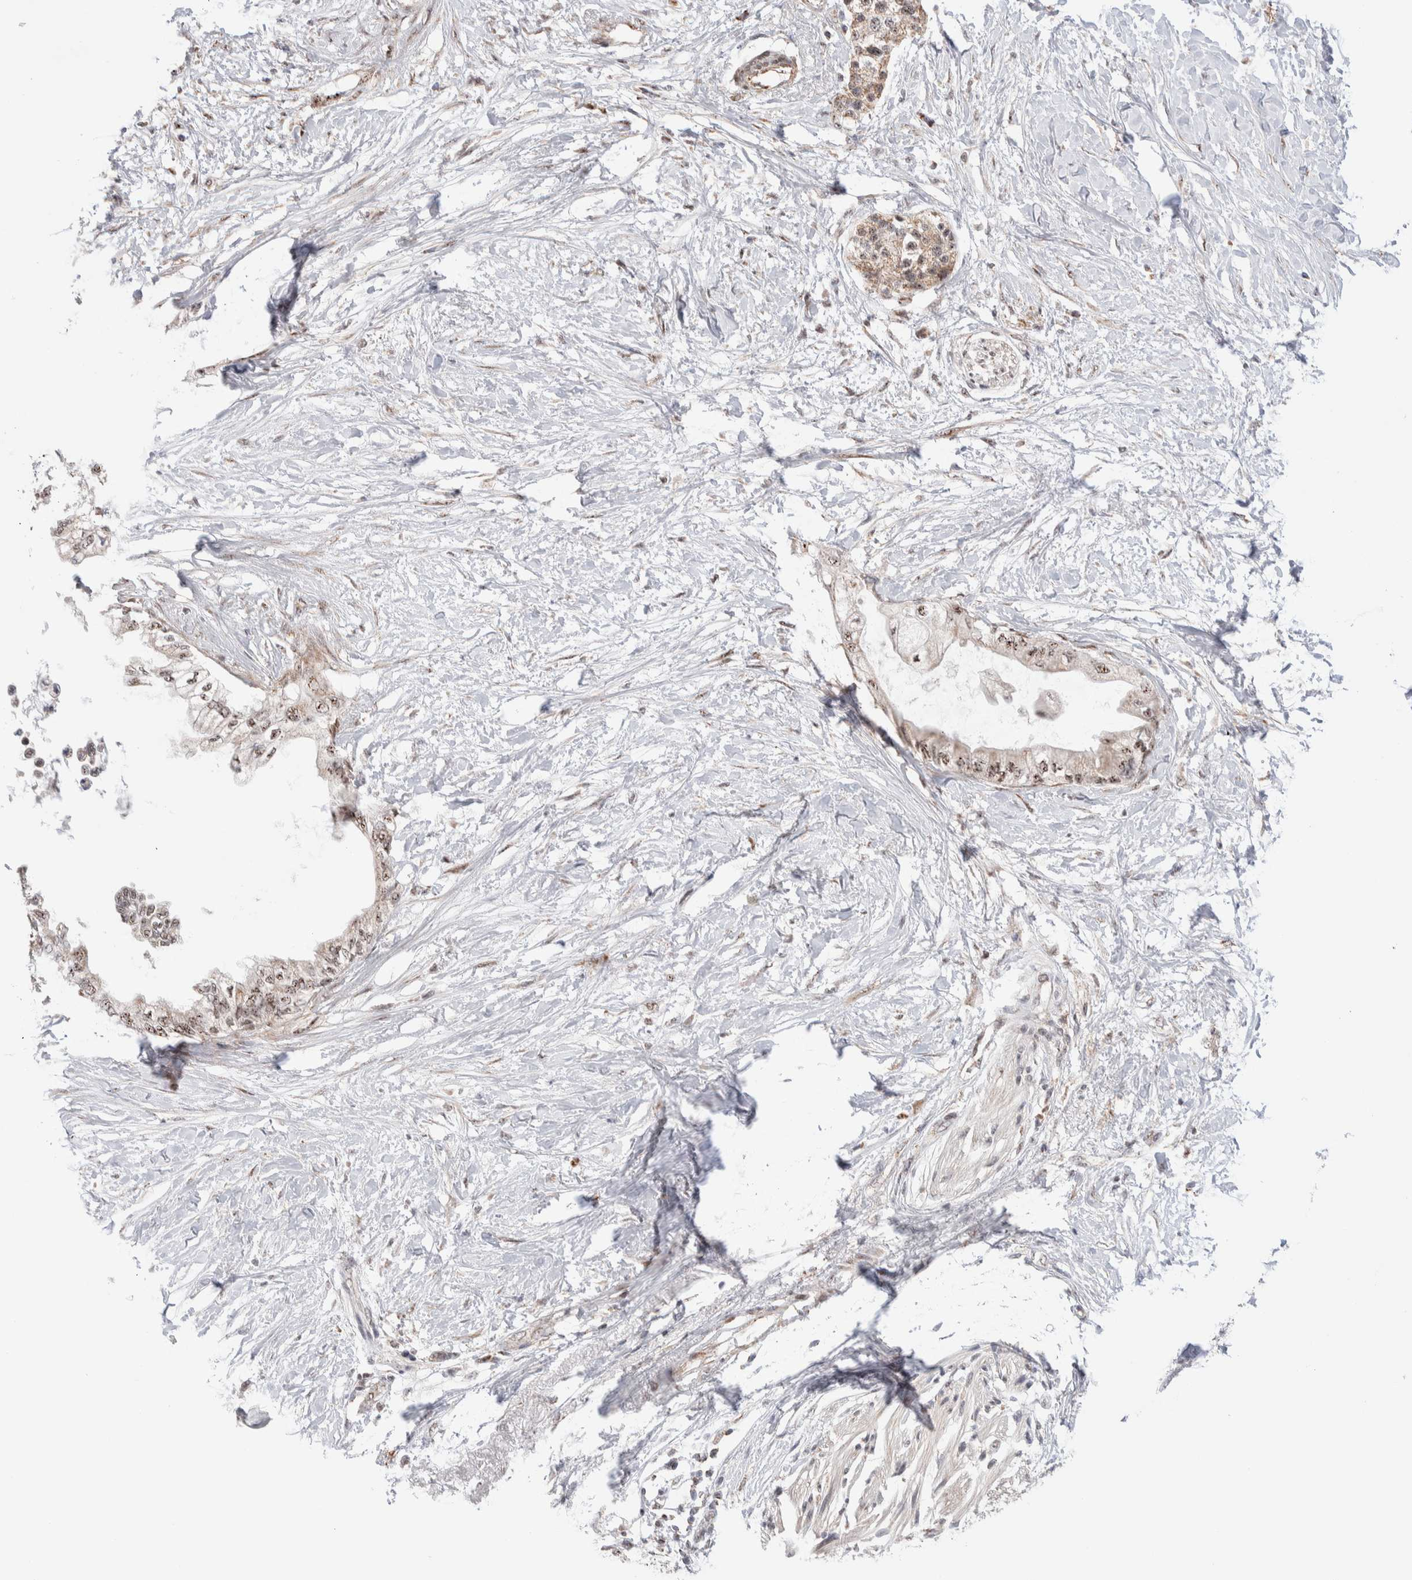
{"staining": {"intensity": "moderate", "quantity": ">75%", "location": "nuclear"}, "tissue": "pancreatic cancer", "cell_type": "Tumor cells", "image_type": "cancer", "snomed": [{"axis": "morphology", "description": "Normal tissue, NOS"}, {"axis": "morphology", "description": "Adenocarcinoma, NOS"}, {"axis": "topography", "description": "Pancreas"}, {"axis": "topography", "description": "Duodenum"}], "caption": "There is medium levels of moderate nuclear staining in tumor cells of pancreatic adenocarcinoma, as demonstrated by immunohistochemical staining (brown color).", "gene": "ZNF695", "patient": {"sex": "female", "age": 60}}